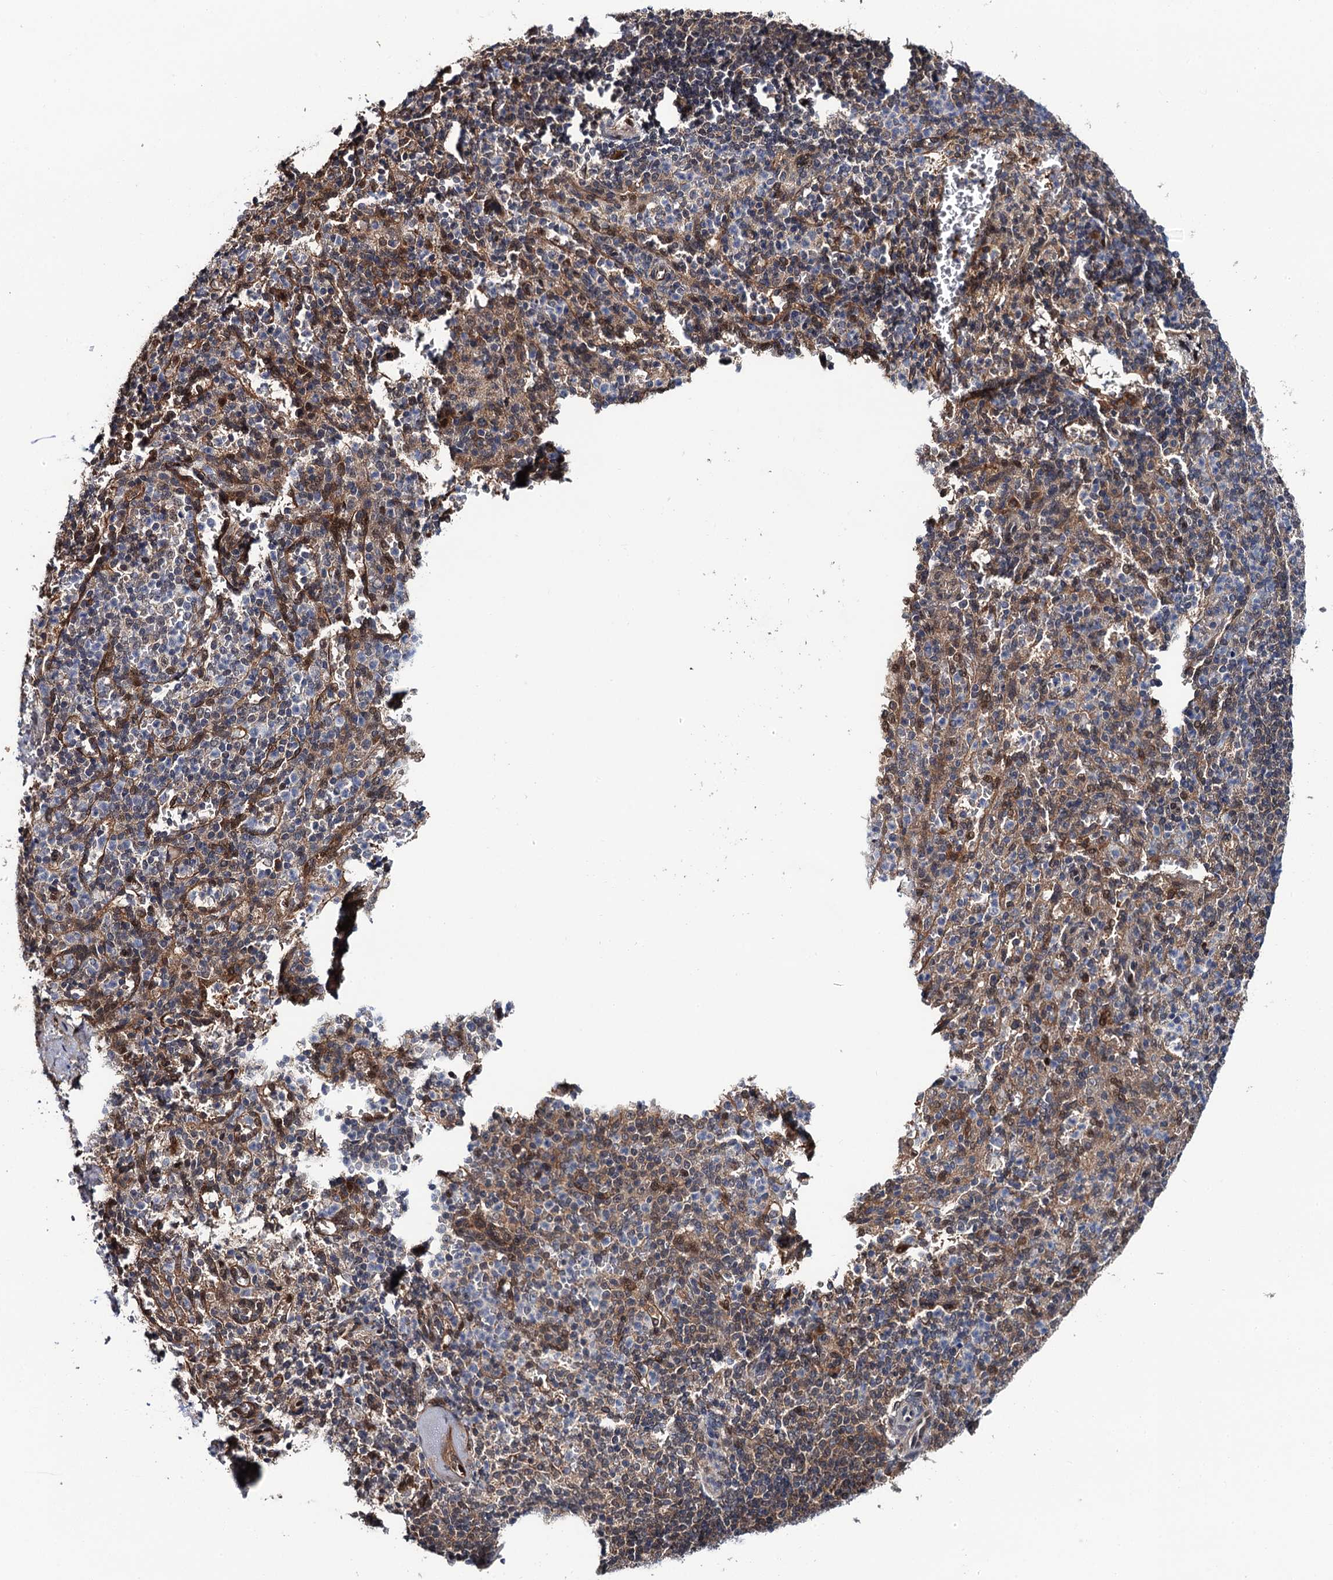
{"staining": {"intensity": "weak", "quantity": "25%-75%", "location": "cytoplasmic/membranous"}, "tissue": "spleen", "cell_type": "Cells in red pulp", "image_type": "normal", "snomed": [{"axis": "morphology", "description": "Normal tissue, NOS"}, {"axis": "topography", "description": "Spleen"}], "caption": "Protein staining of normal spleen displays weak cytoplasmic/membranous staining in approximately 25%-75% of cells in red pulp.", "gene": "CDC23", "patient": {"sex": "female", "age": 74}}